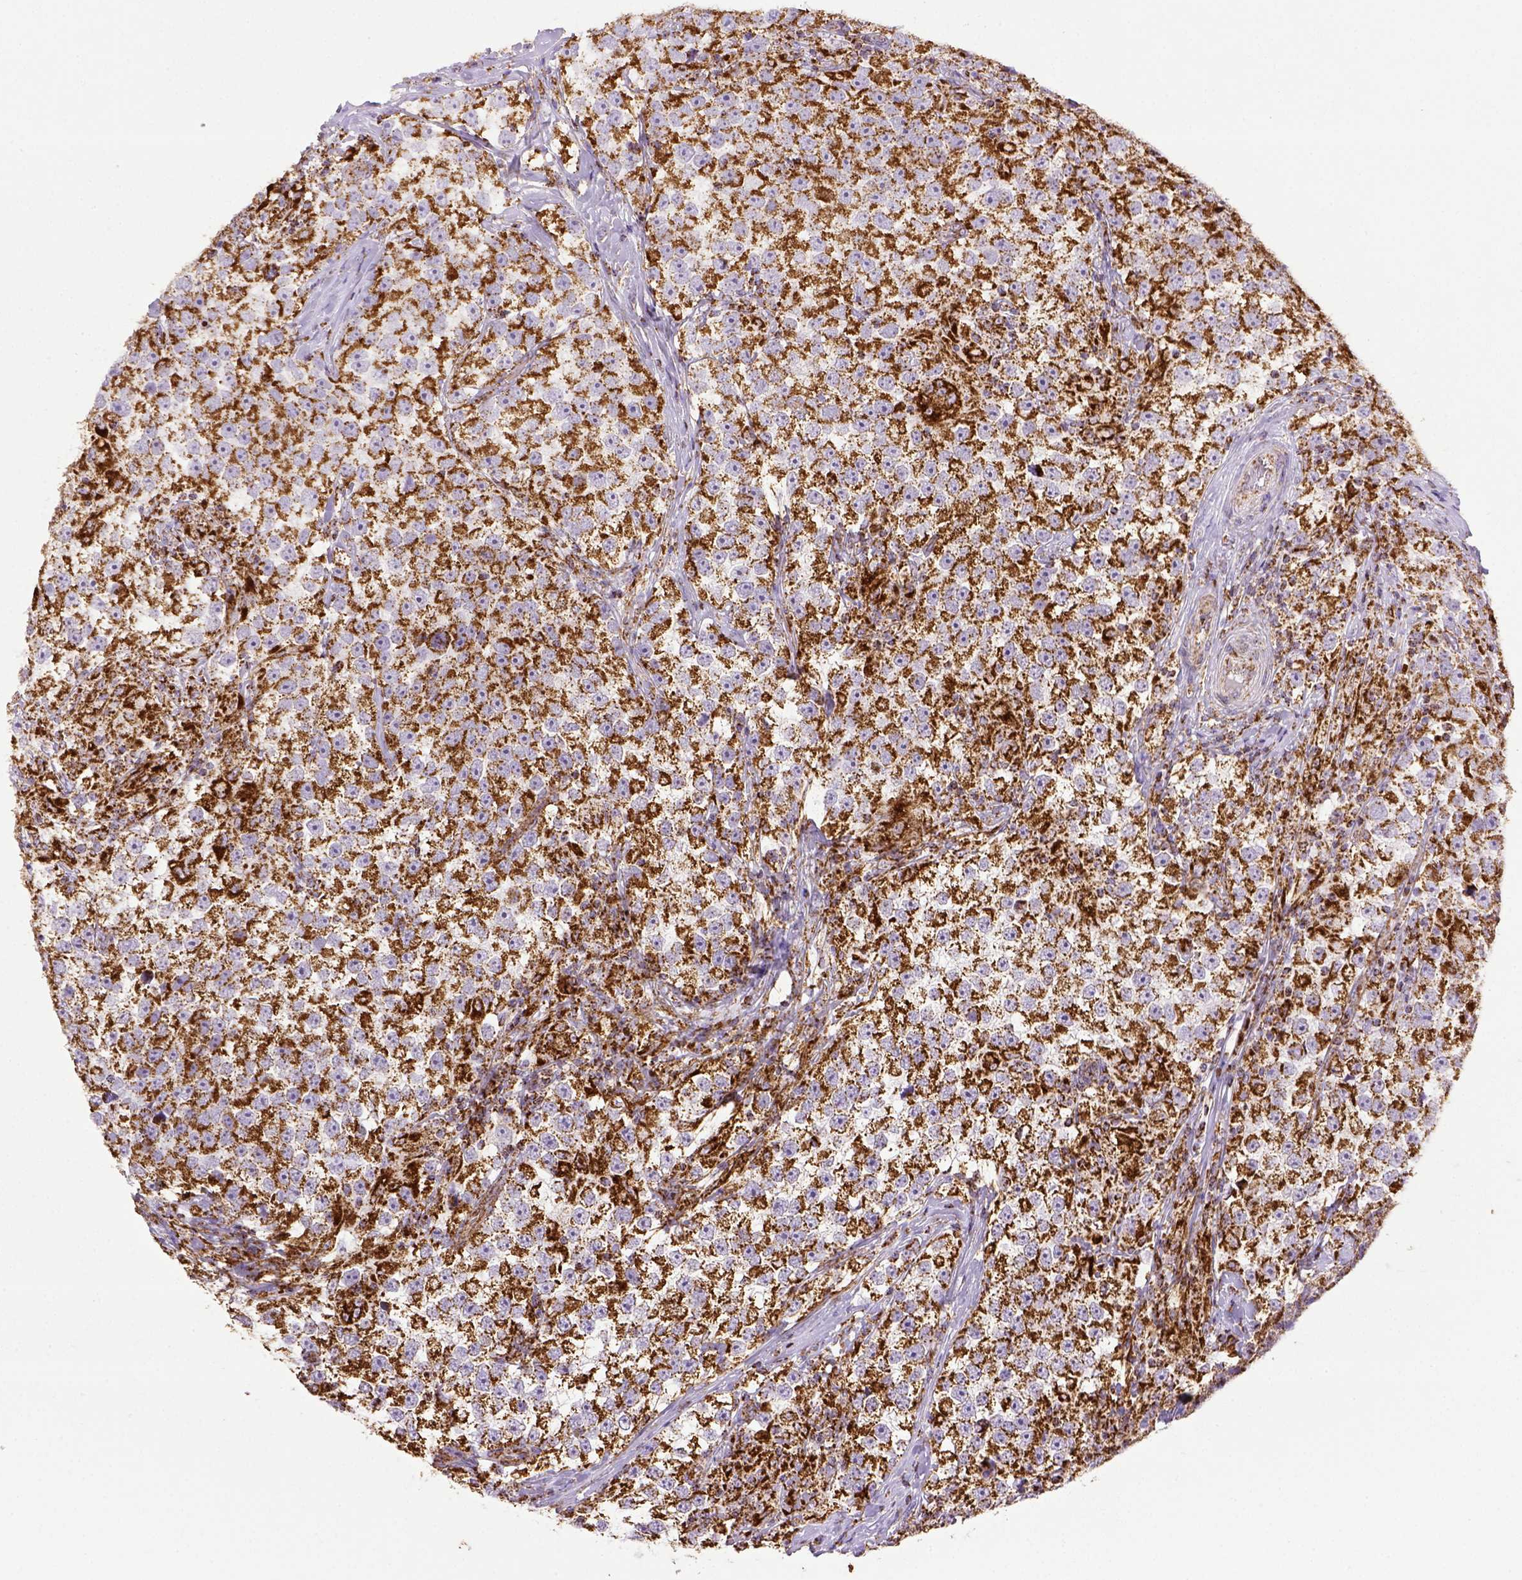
{"staining": {"intensity": "strong", "quantity": ">75%", "location": "cytoplasmic/membranous"}, "tissue": "testis cancer", "cell_type": "Tumor cells", "image_type": "cancer", "snomed": [{"axis": "morphology", "description": "Seminoma, NOS"}, {"axis": "topography", "description": "Testis"}], "caption": "This is an image of IHC staining of testis seminoma, which shows strong expression in the cytoplasmic/membranous of tumor cells.", "gene": "MT-CO1", "patient": {"sex": "male", "age": 46}}